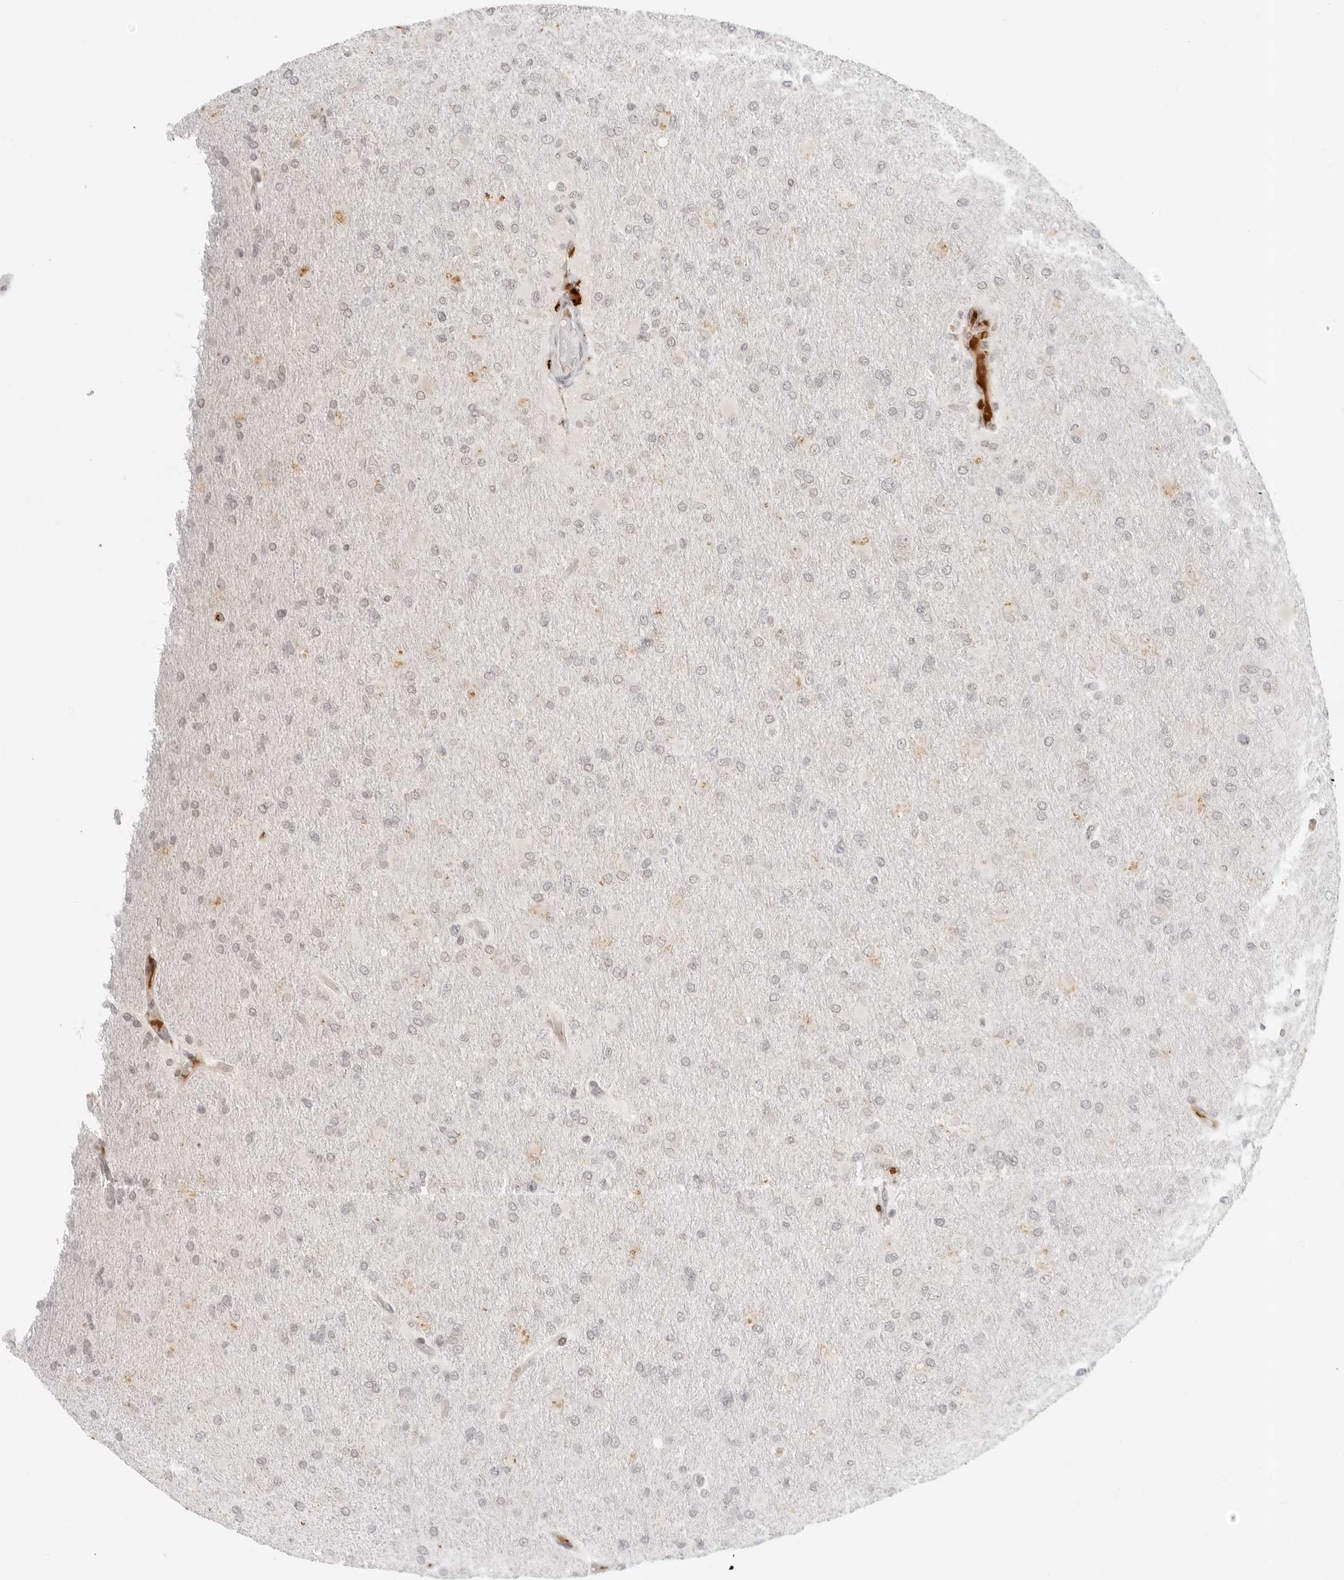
{"staining": {"intensity": "negative", "quantity": "none", "location": "none"}, "tissue": "glioma", "cell_type": "Tumor cells", "image_type": "cancer", "snomed": [{"axis": "morphology", "description": "Glioma, malignant, High grade"}, {"axis": "topography", "description": "Cerebral cortex"}], "caption": "Glioma was stained to show a protein in brown. There is no significant expression in tumor cells. Nuclei are stained in blue.", "gene": "ZNF678", "patient": {"sex": "female", "age": 36}}